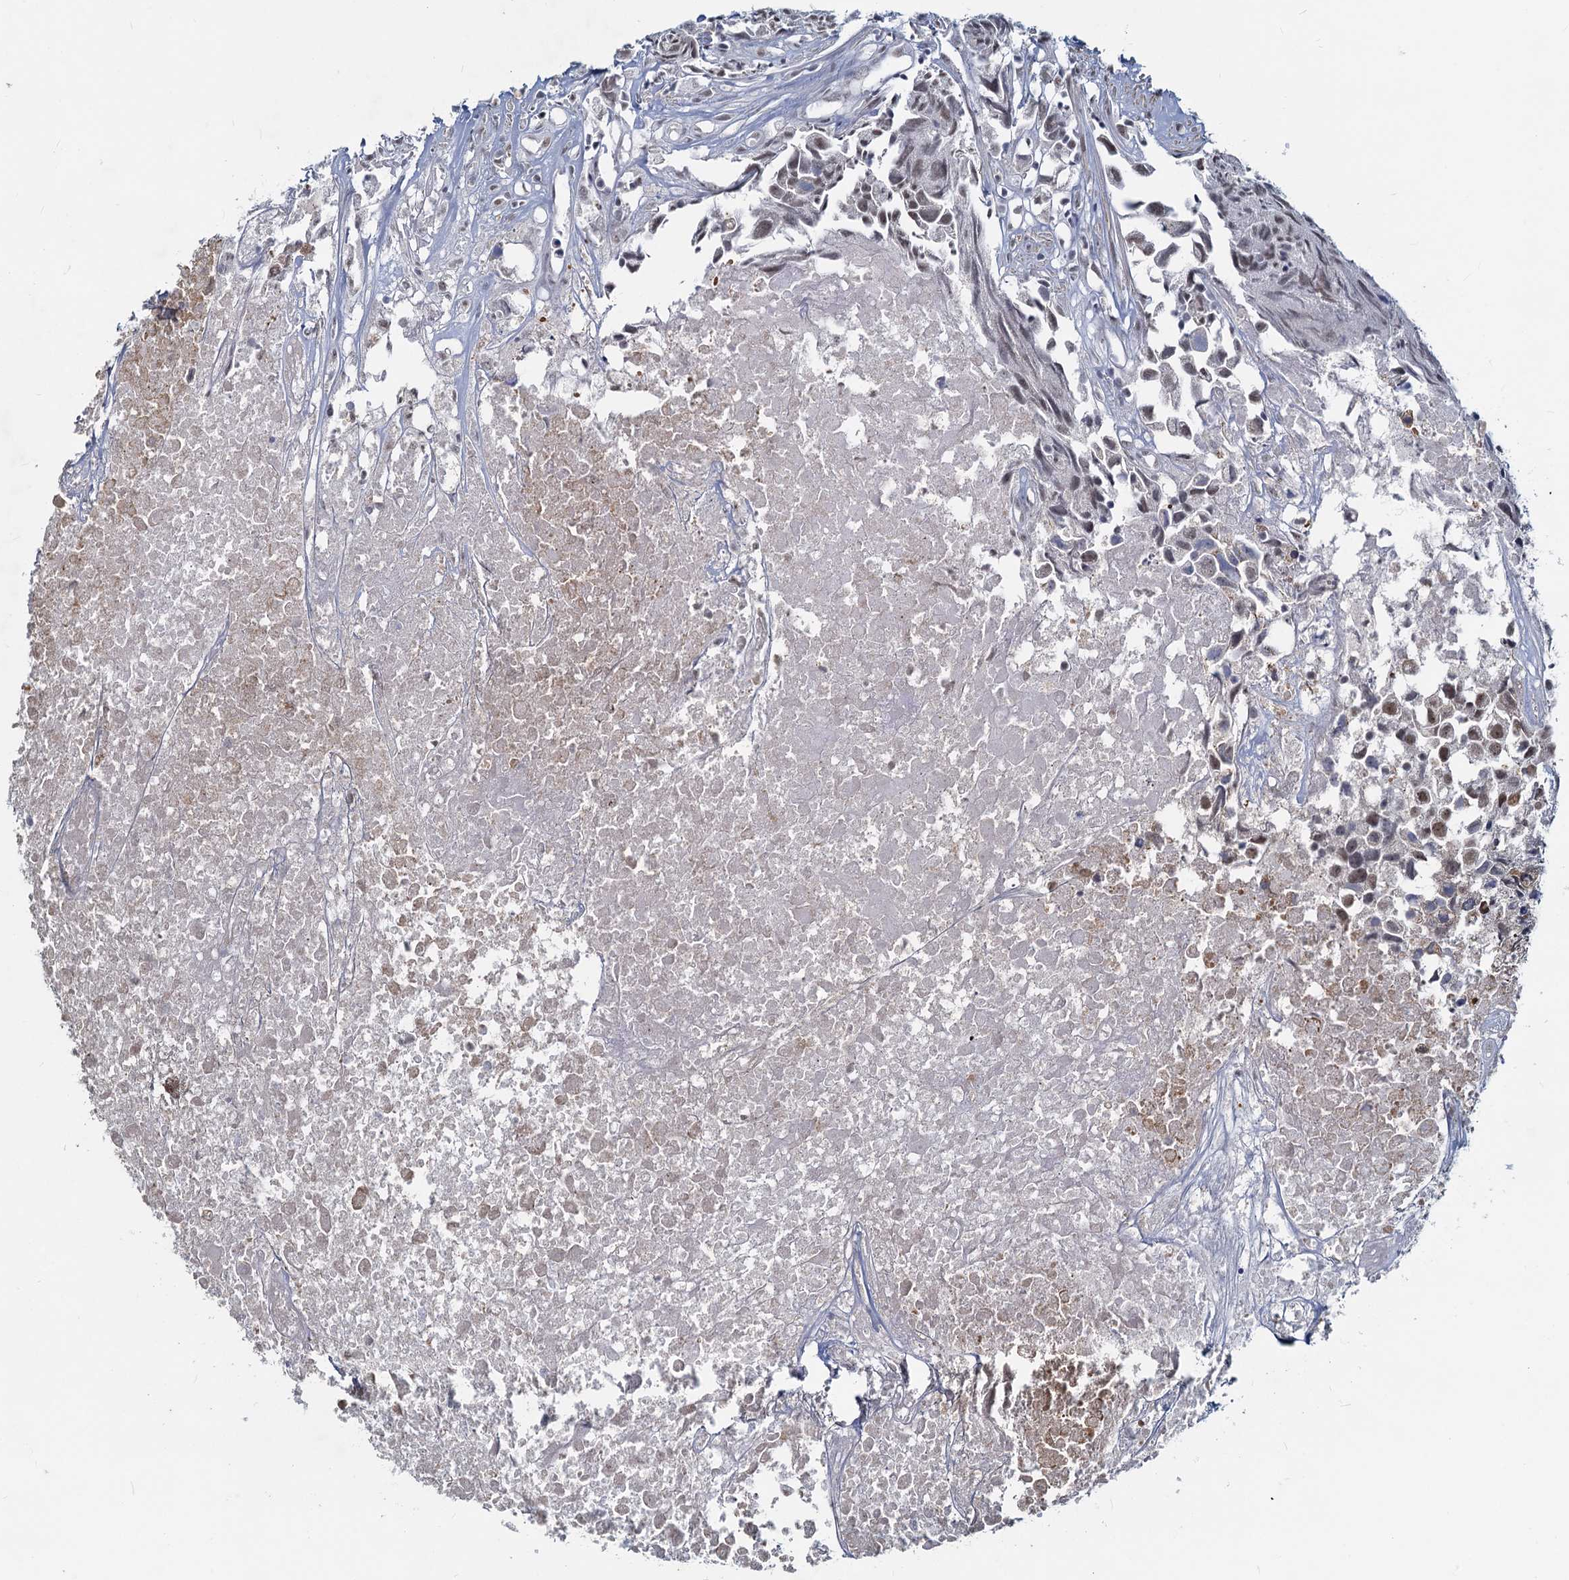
{"staining": {"intensity": "weak", "quantity": "25%-75%", "location": "nuclear"}, "tissue": "urothelial cancer", "cell_type": "Tumor cells", "image_type": "cancer", "snomed": [{"axis": "morphology", "description": "Urothelial carcinoma, High grade"}, {"axis": "topography", "description": "Urinary bladder"}], "caption": "Urothelial cancer stained for a protein (brown) demonstrates weak nuclear positive staining in about 25%-75% of tumor cells.", "gene": "METTL14", "patient": {"sex": "female", "age": 75}}